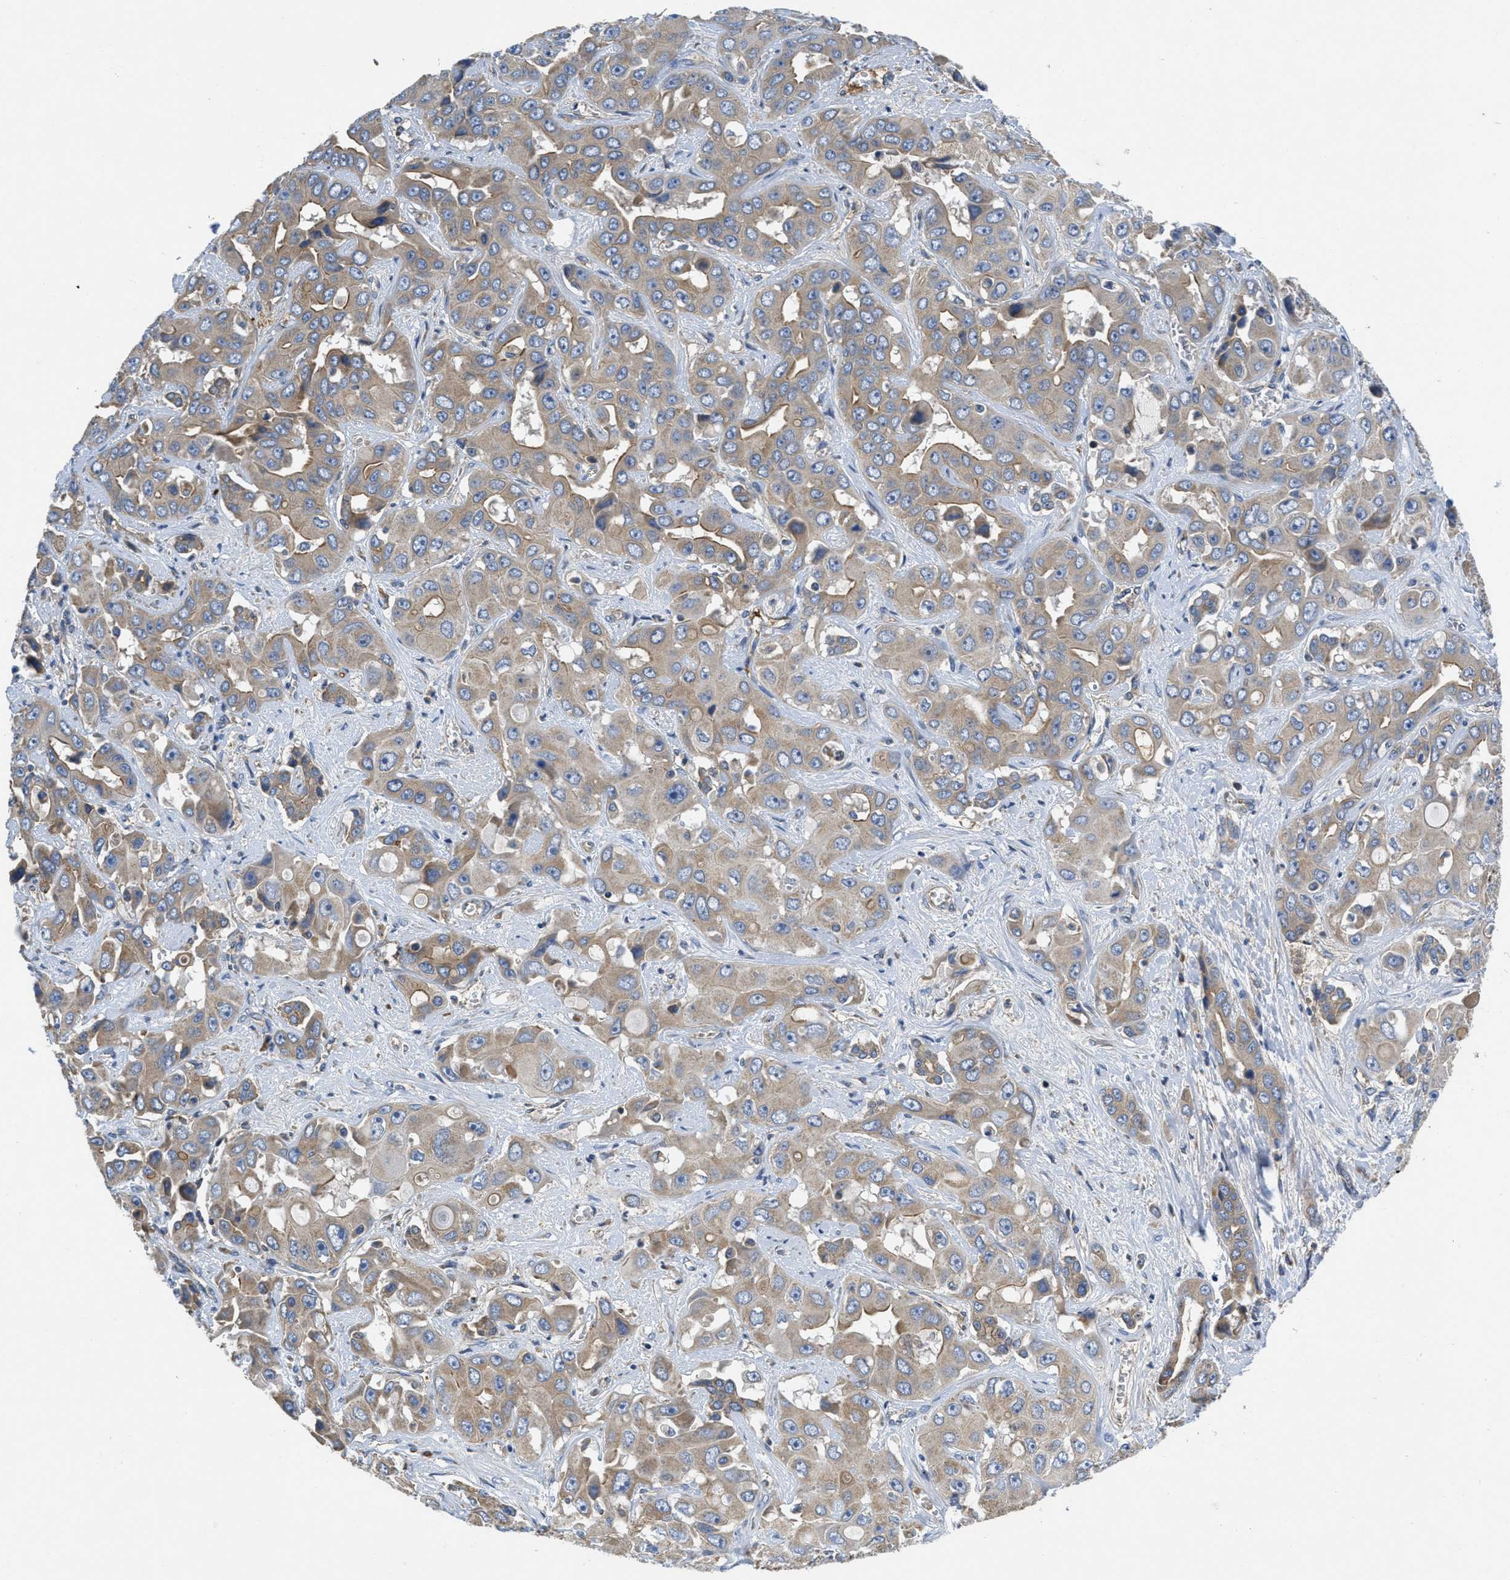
{"staining": {"intensity": "weak", "quantity": ">75%", "location": "cytoplasmic/membranous"}, "tissue": "liver cancer", "cell_type": "Tumor cells", "image_type": "cancer", "snomed": [{"axis": "morphology", "description": "Cholangiocarcinoma"}, {"axis": "topography", "description": "Liver"}], "caption": "IHC image of liver cholangiocarcinoma stained for a protein (brown), which demonstrates low levels of weak cytoplasmic/membranous expression in approximately >75% of tumor cells.", "gene": "GALK1", "patient": {"sex": "female", "age": 52}}